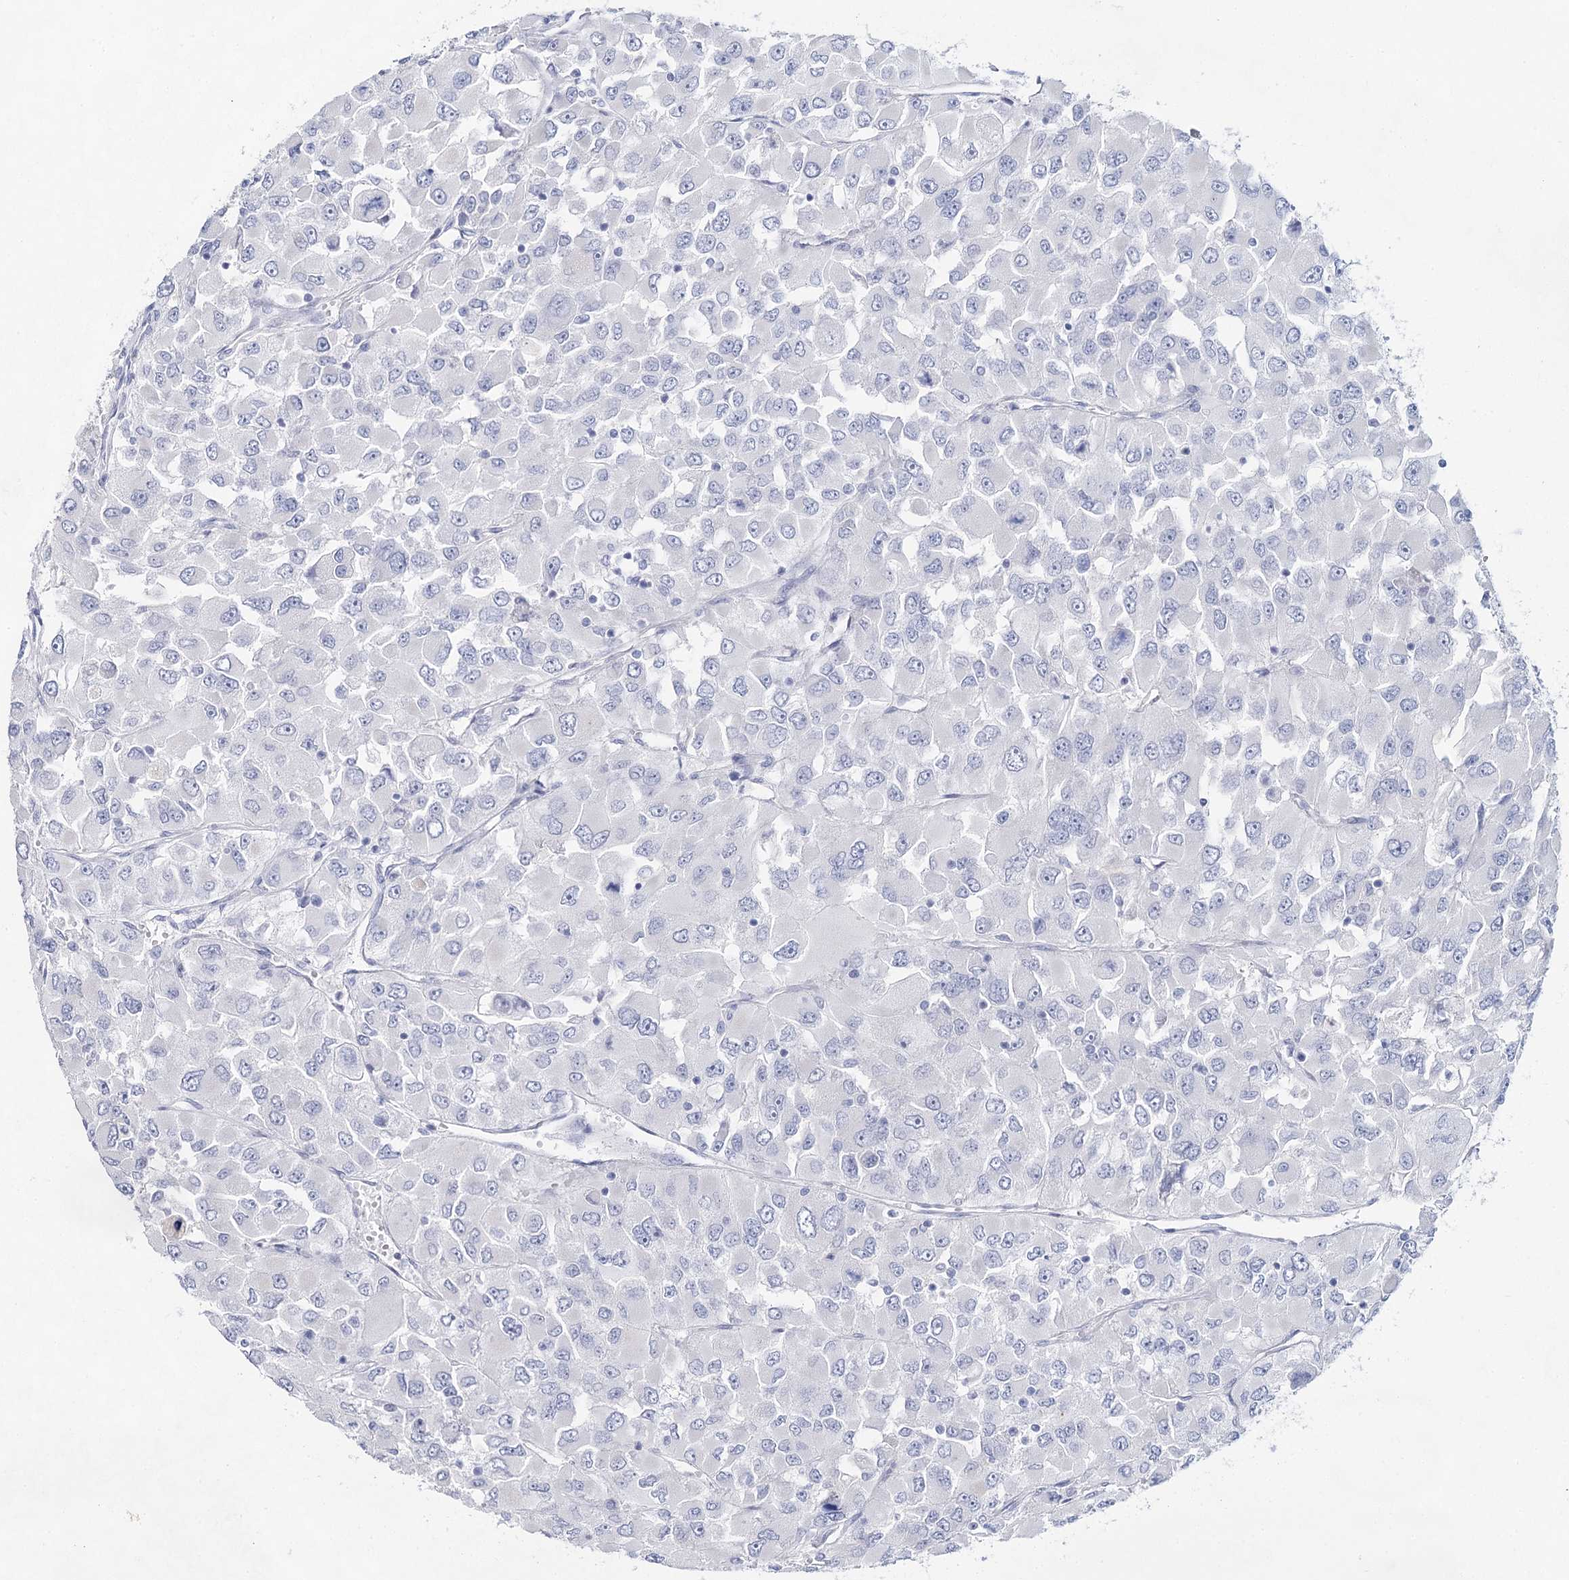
{"staining": {"intensity": "negative", "quantity": "none", "location": "none"}, "tissue": "renal cancer", "cell_type": "Tumor cells", "image_type": "cancer", "snomed": [{"axis": "morphology", "description": "Adenocarcinoma, NOS"}, {"axis": "topography", "description": "Kidney"}], "caption": "Immunohistochemical staining of renal cancer exhibits no significant staining in tumor cells.", "gene": "SLC17A2", "patient": {"sex": "female", "age": 52}}